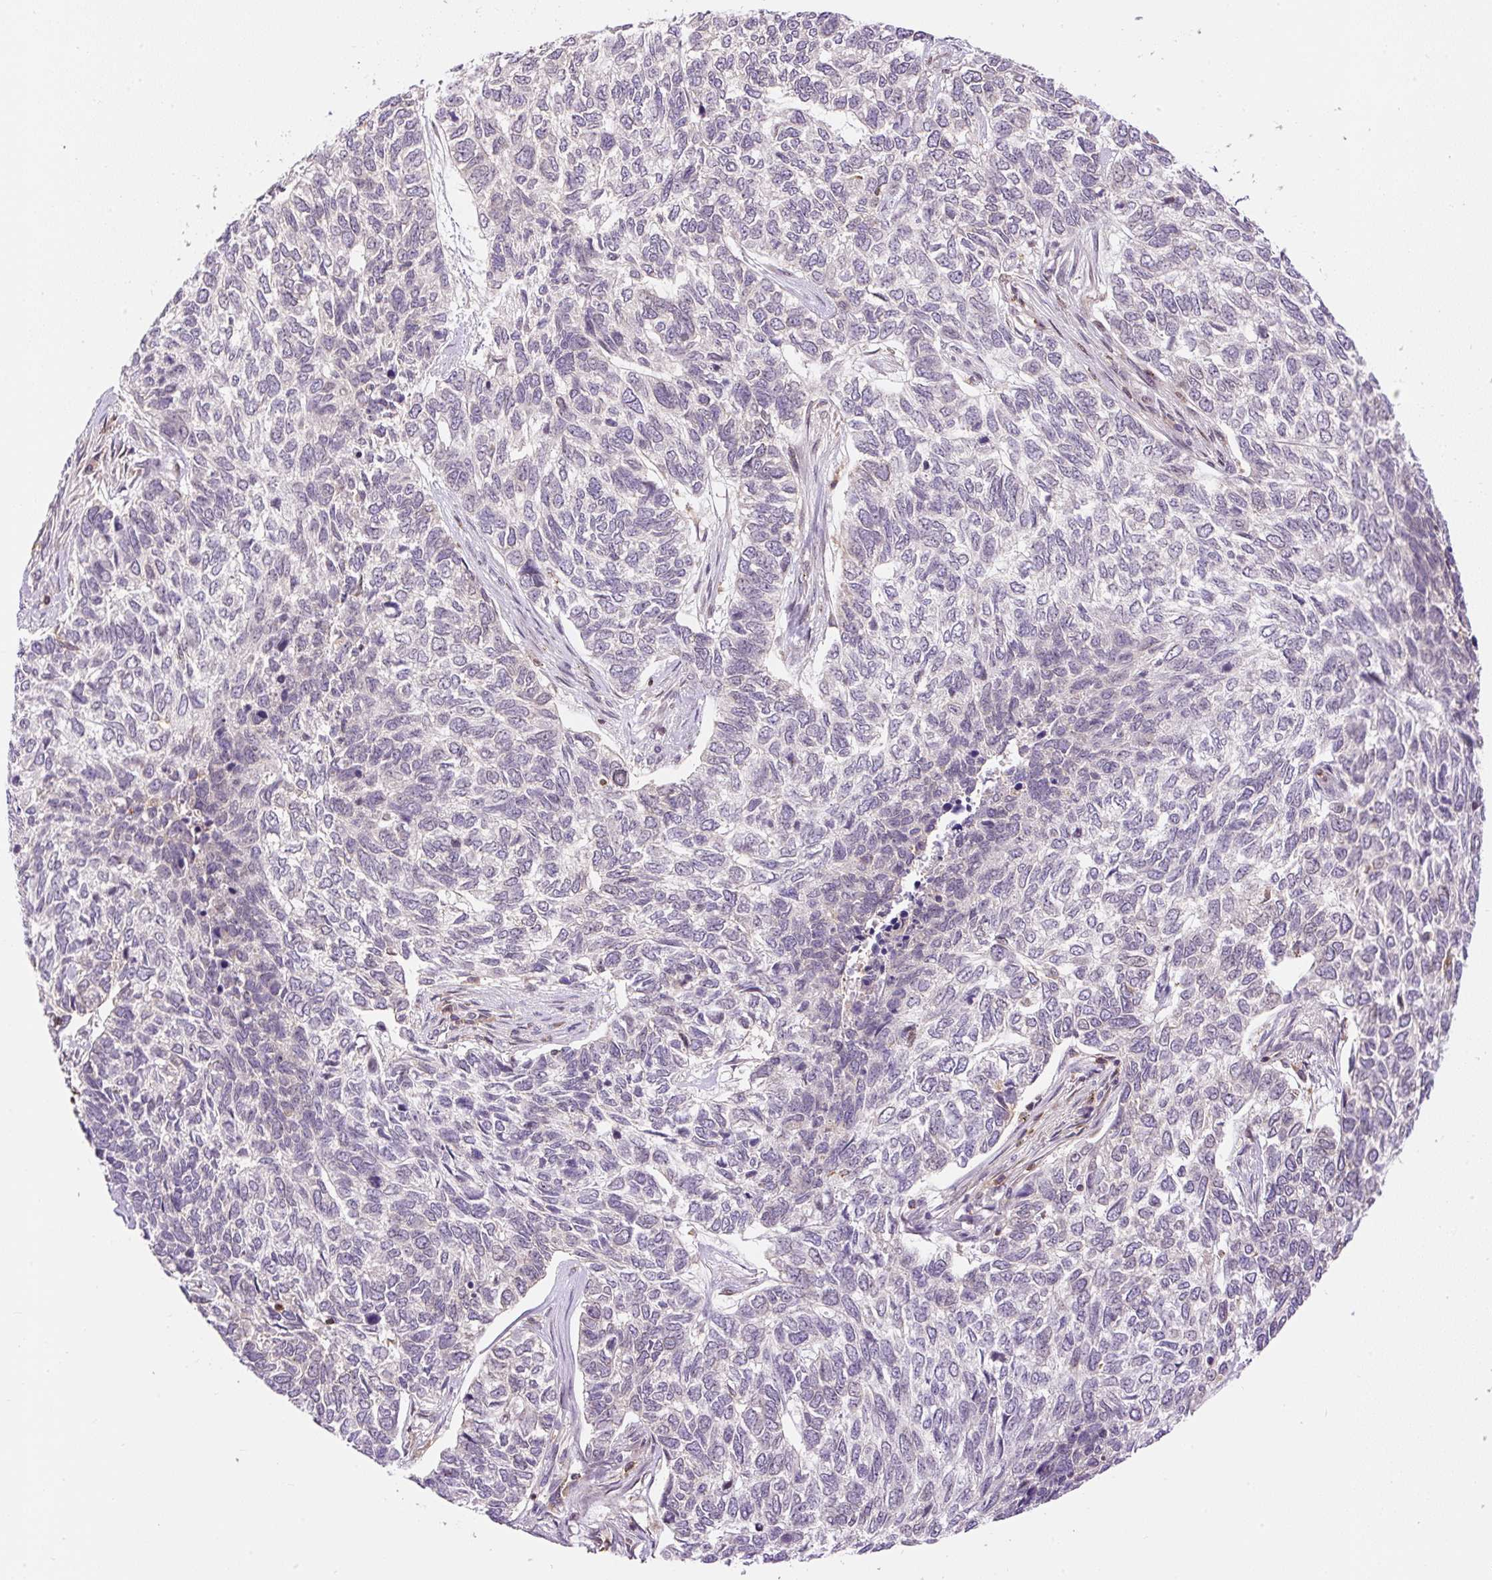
{"staining": {"intensity": "negative", "quantity": "none", "location": "none"}, "tissue": "skin cancer", "cell_type": "Tumor cells", "image_type": "cancer", "snomed": [{"axis": "morphology", "description": "Basal cell carcinoma"}, {"axis": "topography", "description": "Skin"}], "caption": "Skin cancer (basal cell carcinoma) stained for a protein using immunohistochemistry (IHC) displays no expression tumor cells.", "gene": "CARD11", "patient": {"sex": "female", "age": 65}}